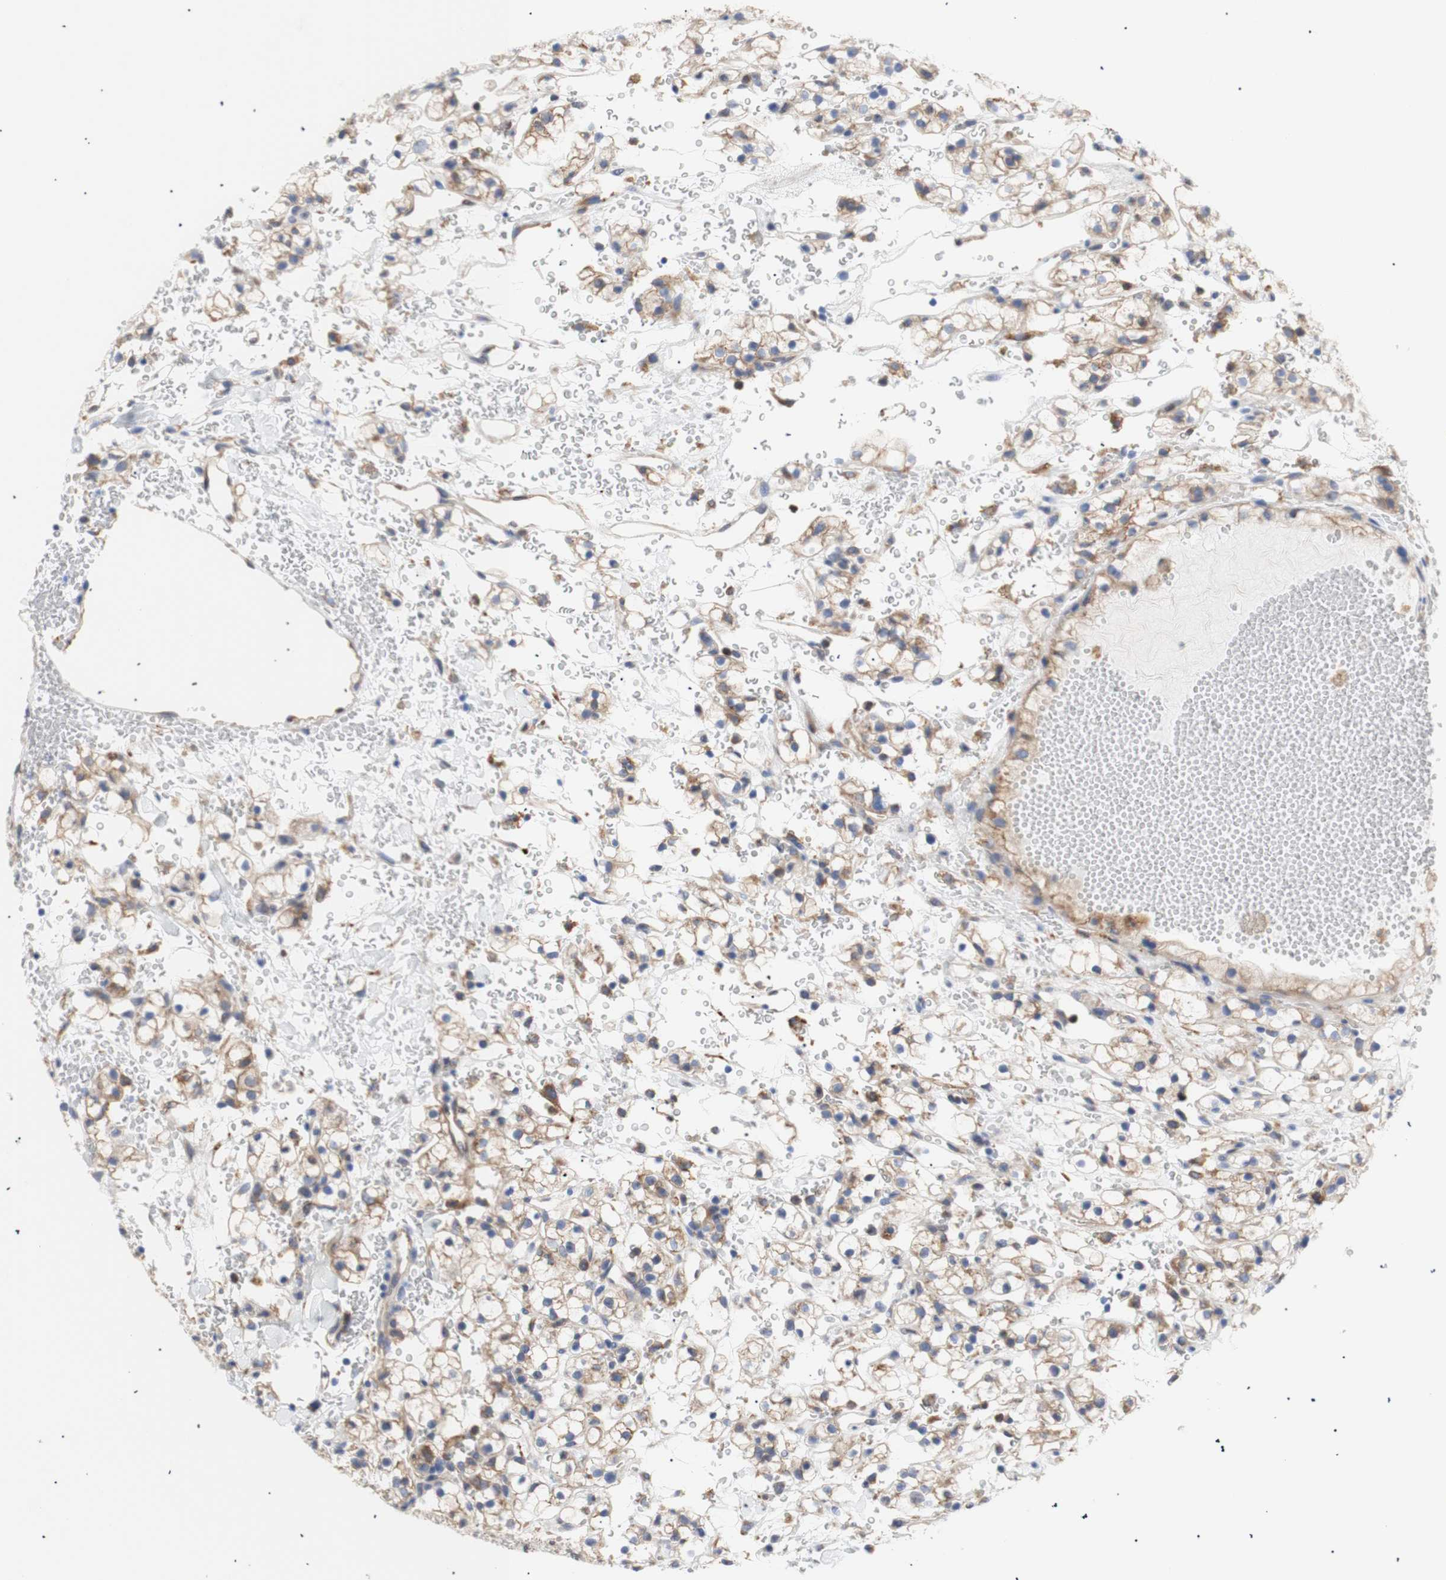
{"staining": {"intensity": "weak", "quantity": "25%-75%", "location": "cytoplasmic/membranous"}, "tissue": "renal cancer", "cell_type": "Tumor cells", "image_type": "cancer", "snomed": [{"axis": "morphology", "description": "Adenocarcinoma, NOS"}, {"axis": "topography", "description": "Kidney"}], "caption": "This is a photomicrograph of IHC staining of adenocarcinoma (renal), which shows weak positivity in the cytoplasmic/membranous of tumor cells.", "gene": "ERLIN1", "patient": {"sex": "male", "age": 61}}